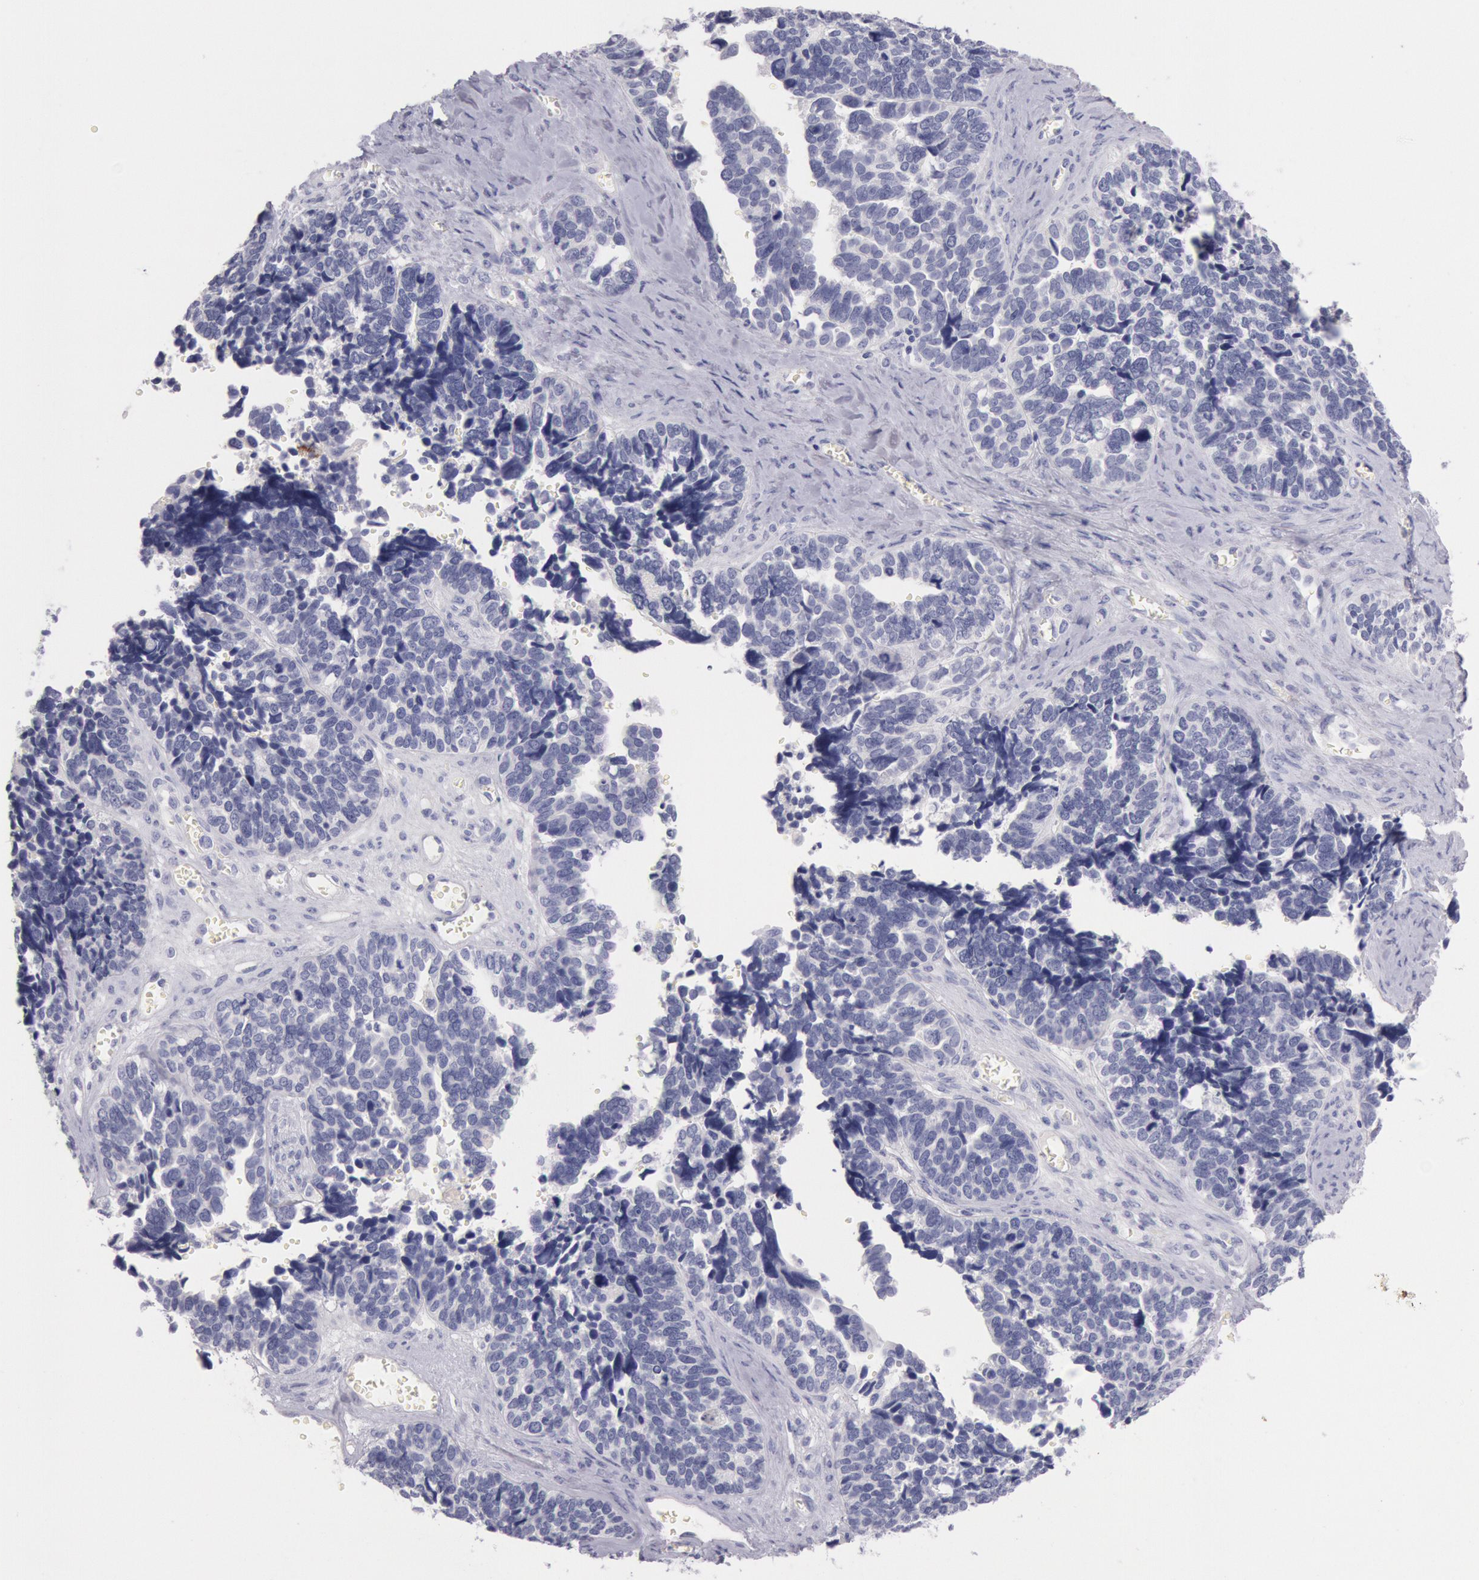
{"staining": {"intensity": "negative", "quantity": "none", "location": "none"}, "tissue": "ovarian cancer", "cell_type": "Tumor cells", "image_type": "cancer", "snomed": [{"axis": "morphology", "description": "Cystadenocarcinoma, serous, NOS"}, {"axis": "topography", "description": "Ovary"}], "caption": "Tumor cells show no significant protein expression in ovarian serous cystadenocarcinoma.", "gene": "EGFR", "patient": {"sex": "female", "age": 77}}